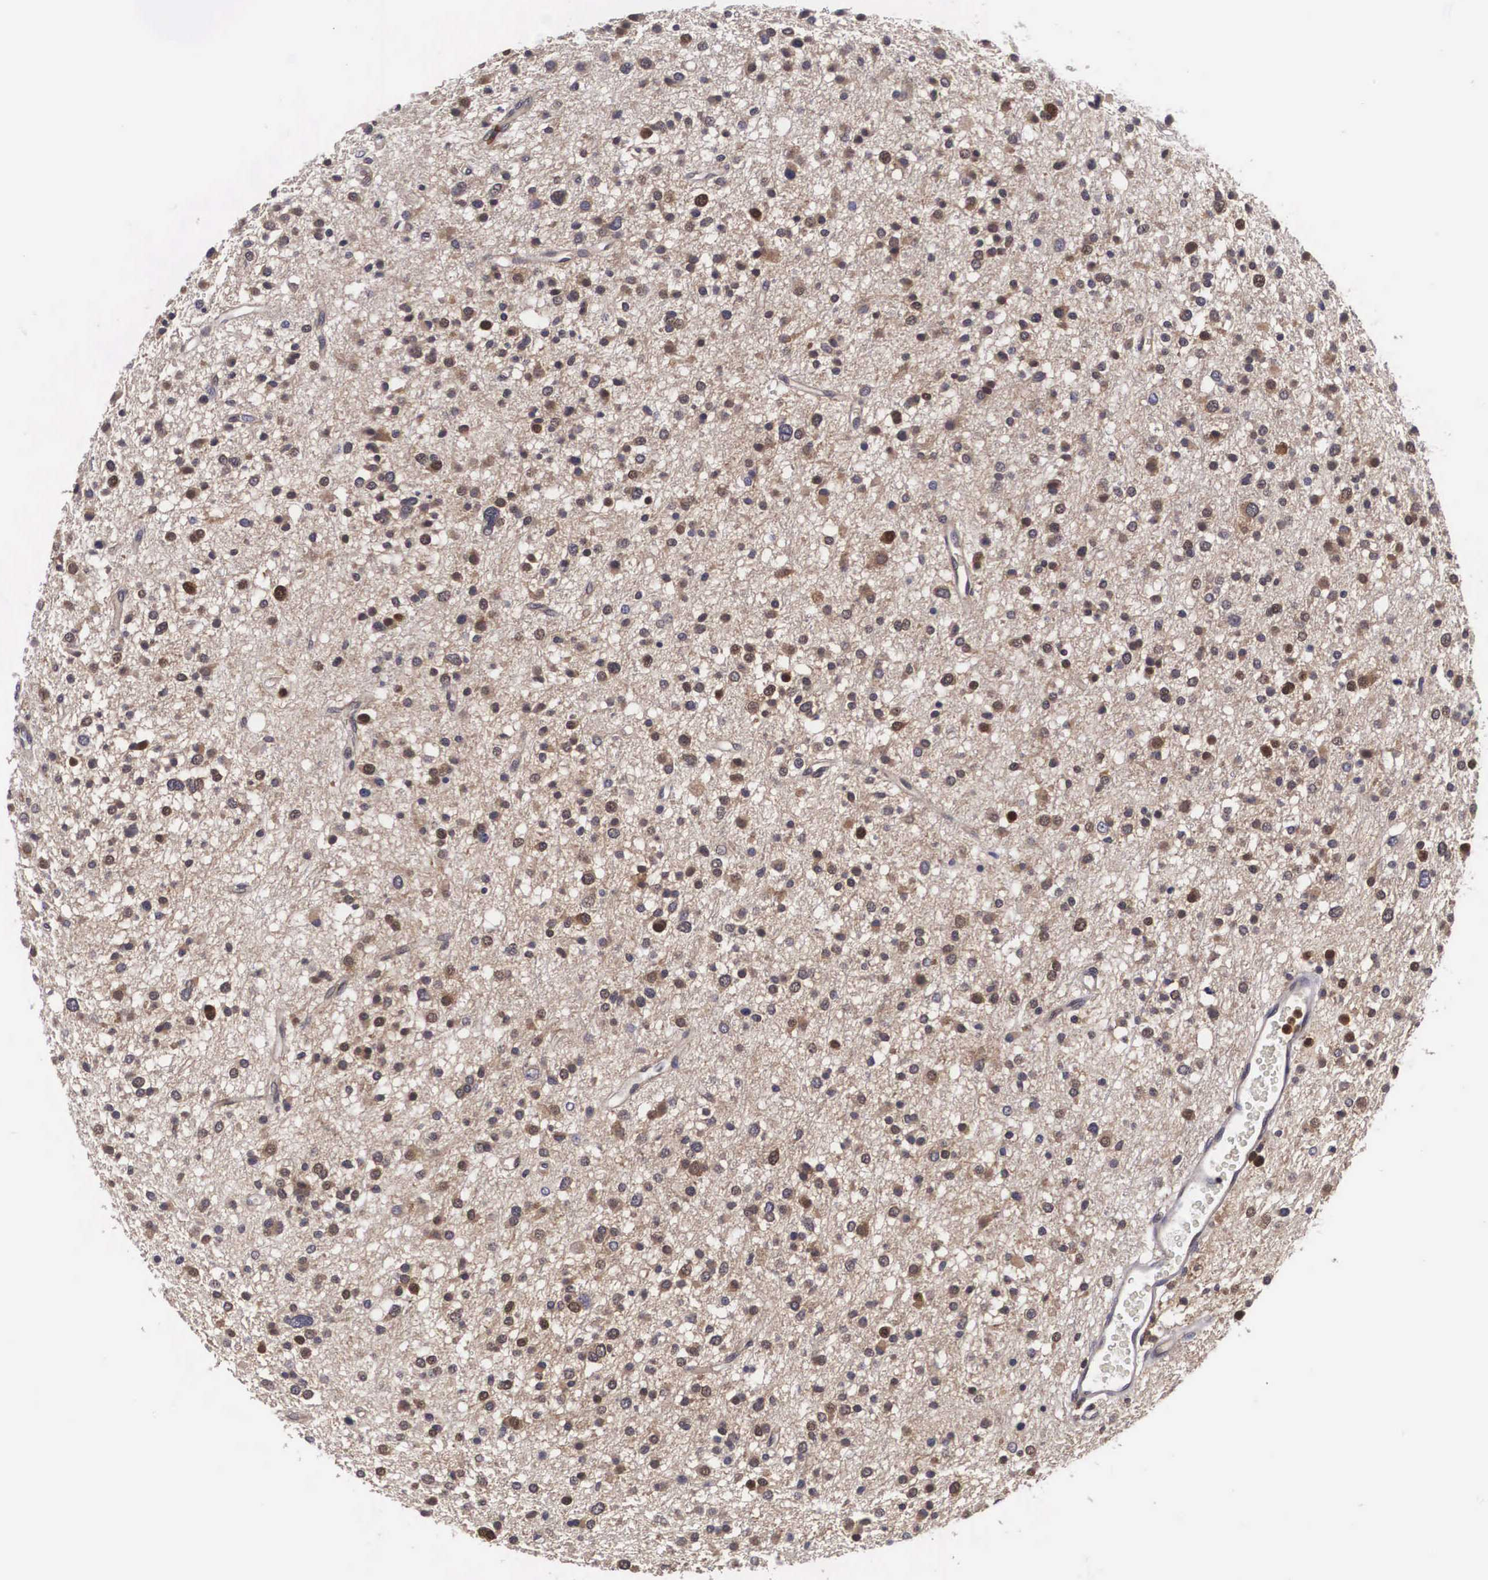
{"staining": {"intensity": "moderate", "quantity": ">75%", "location": "nuclear"}, "tissue": "glioma", "cell_type": "Tumor cells", "image_type": "cancer", "snomed": [{"axis": "morphology", "description": "Glioma, malignant, Low grade"}, {"axis": "topography", "description": "Brain"}], "caption": "This is an image of immunohistochemistry staining of malignant glioma (low-grade), which shows moderate positivity in the nuclear of tumor cells.", "gene": "ADSL", "patient": {"sex": "female", "age": 36}}